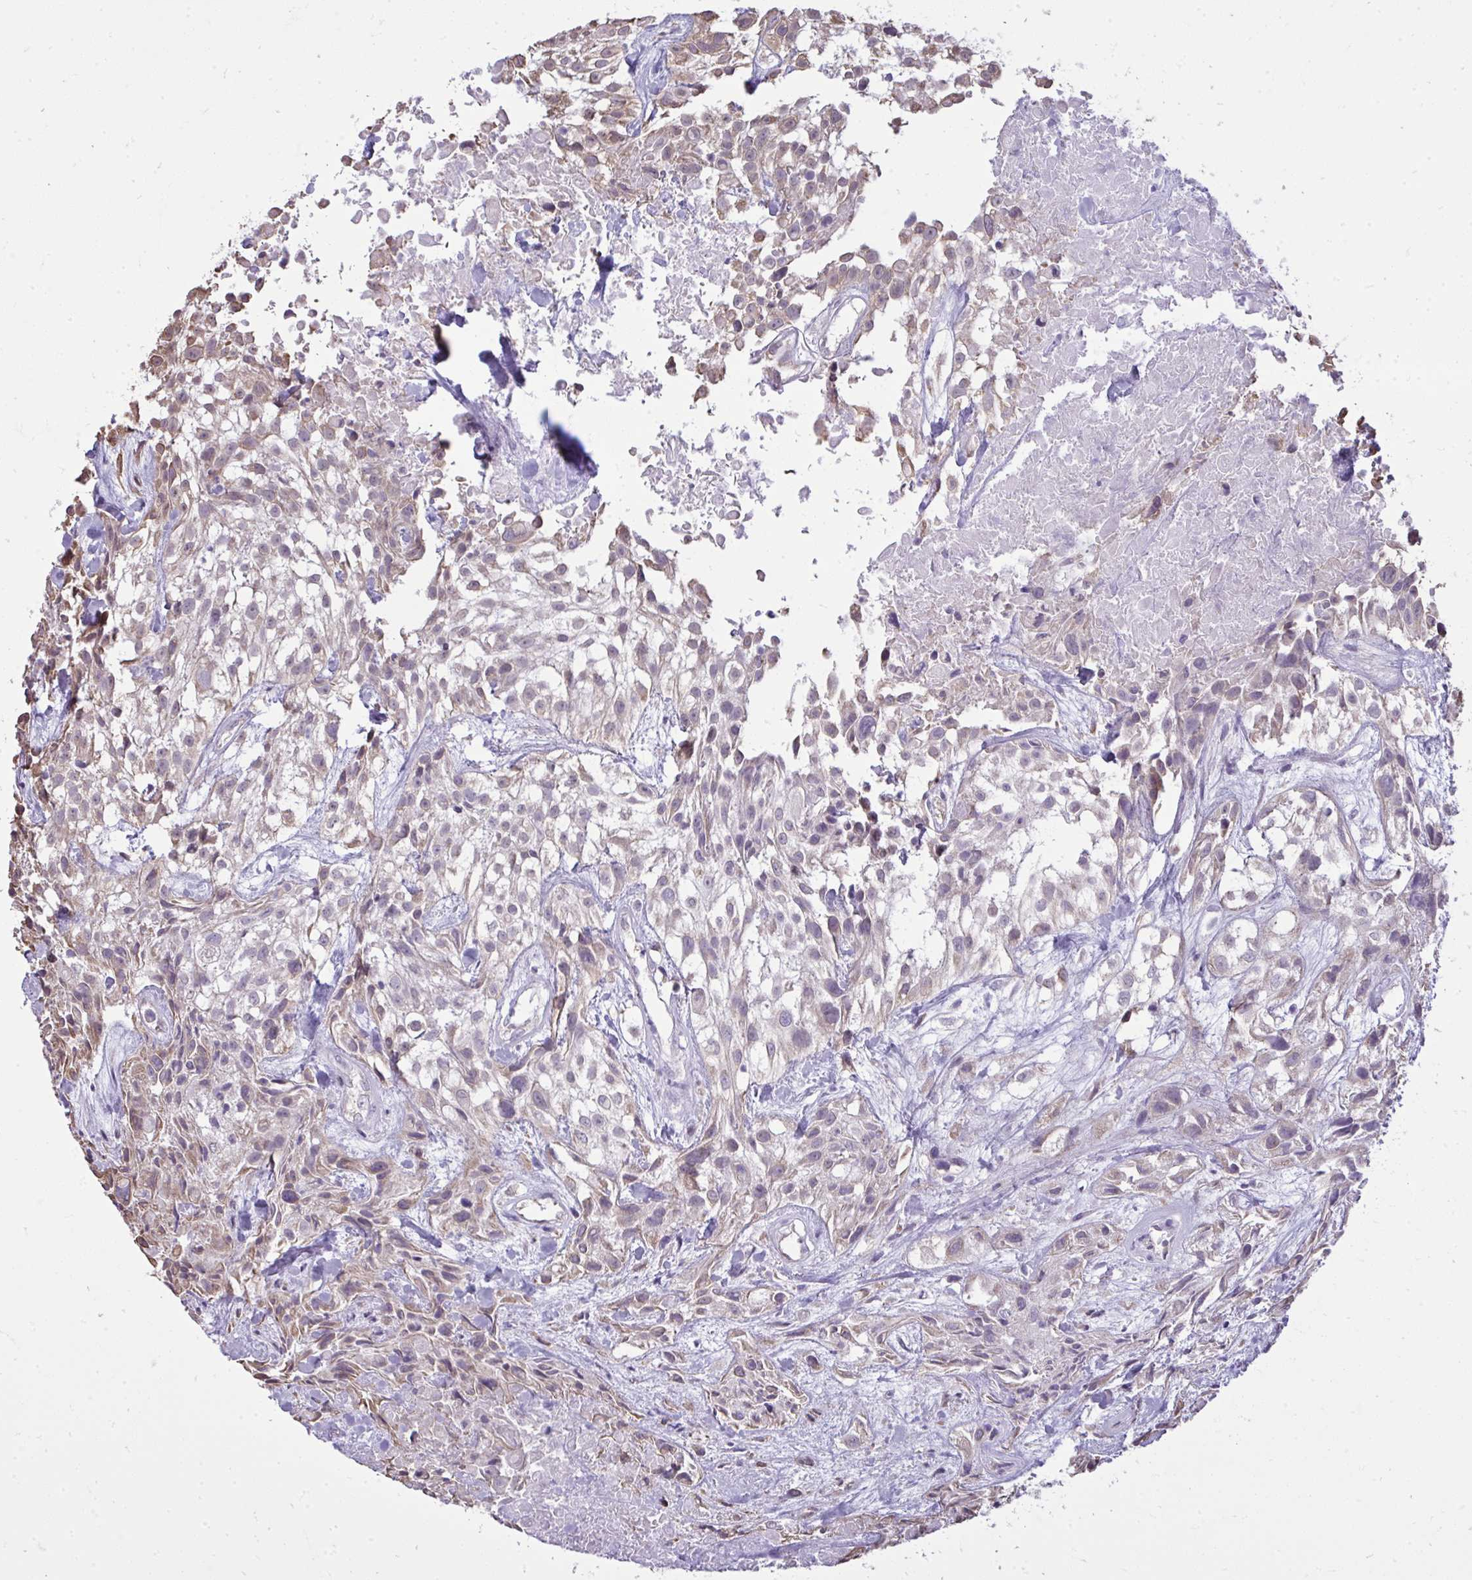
{"staining": {"intensity": "weak", "quantity": "<25%", "location": "cytoplasmic/membranous"}, "tissue": "urothelial cancer", "cell_type": "Tumor cells", "image_type": "cancer", "snomed": [{"axis": "morphology", "description": "Urothelial carcinoma, High grade"}, {"axis": "topography", "description": "Urinary bladder"}], "caption": "DAB immunohistochemical staining of urothelial cancer demonstrates no significant staining in tumor cells.", "gene": "NPPA", "patient": {"sex": "male", "age": 56}}